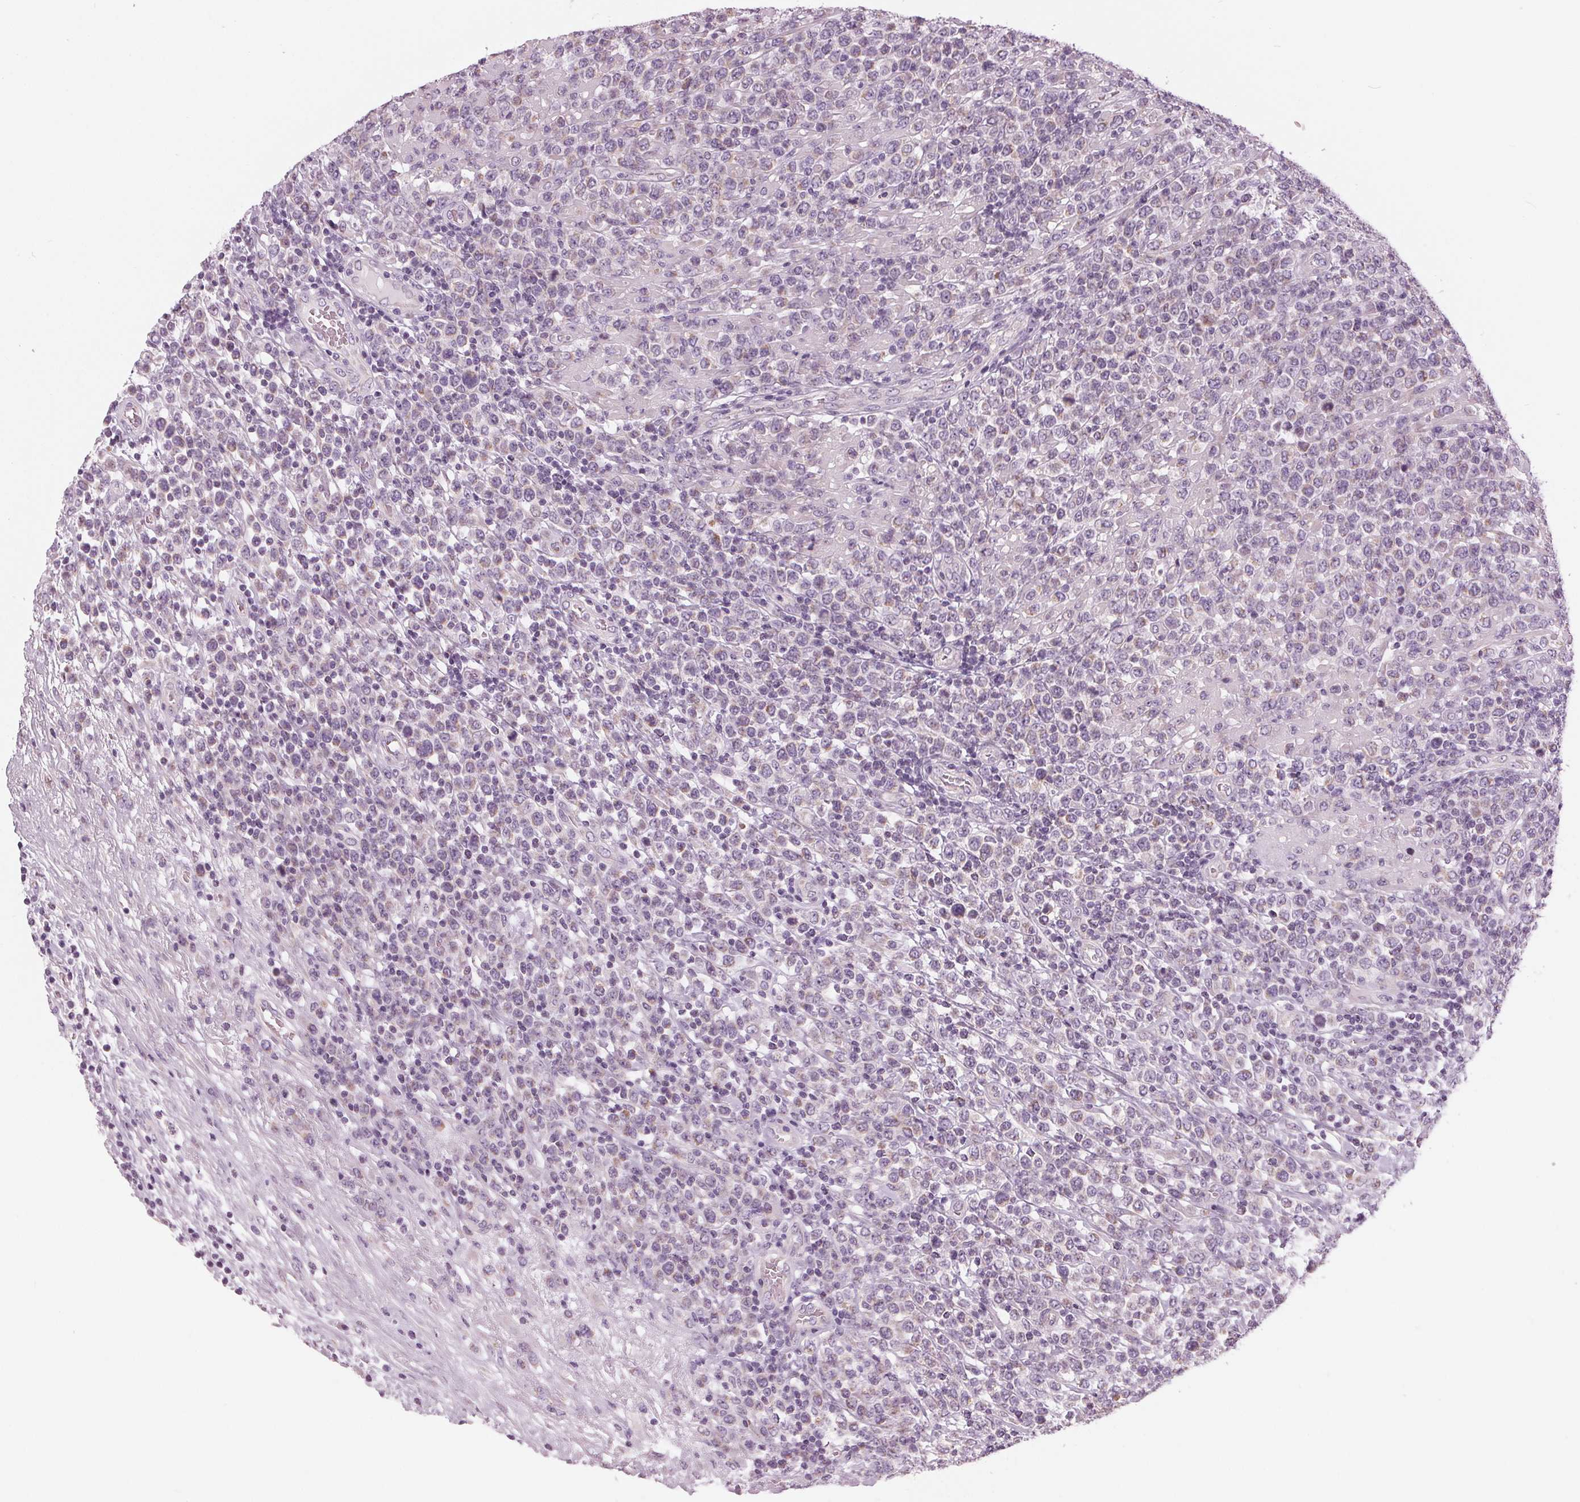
{"staining": {"intensity": "negative", "quantity": "none", "location": "none"}, "tissue": "lymphoma", "cell_type": "Tumor cells", "image_type": "cancer", "snomed": [{"axis": "morphology", "description": "Malignant lymphoma, non-Hodgkin's type, High grade"}, {"axis": "topography", "description": "Soft tissue"}], "caption": "DAB (3,3'-diaminobenzidine) immunohistochemical staining of malignant lymphoma, non-Hodgkin's type (high-grade) reveals no significant staining in tumor cells.", "gene": "SAMD4A", "patient": {"sex": "female", "age": 56}}